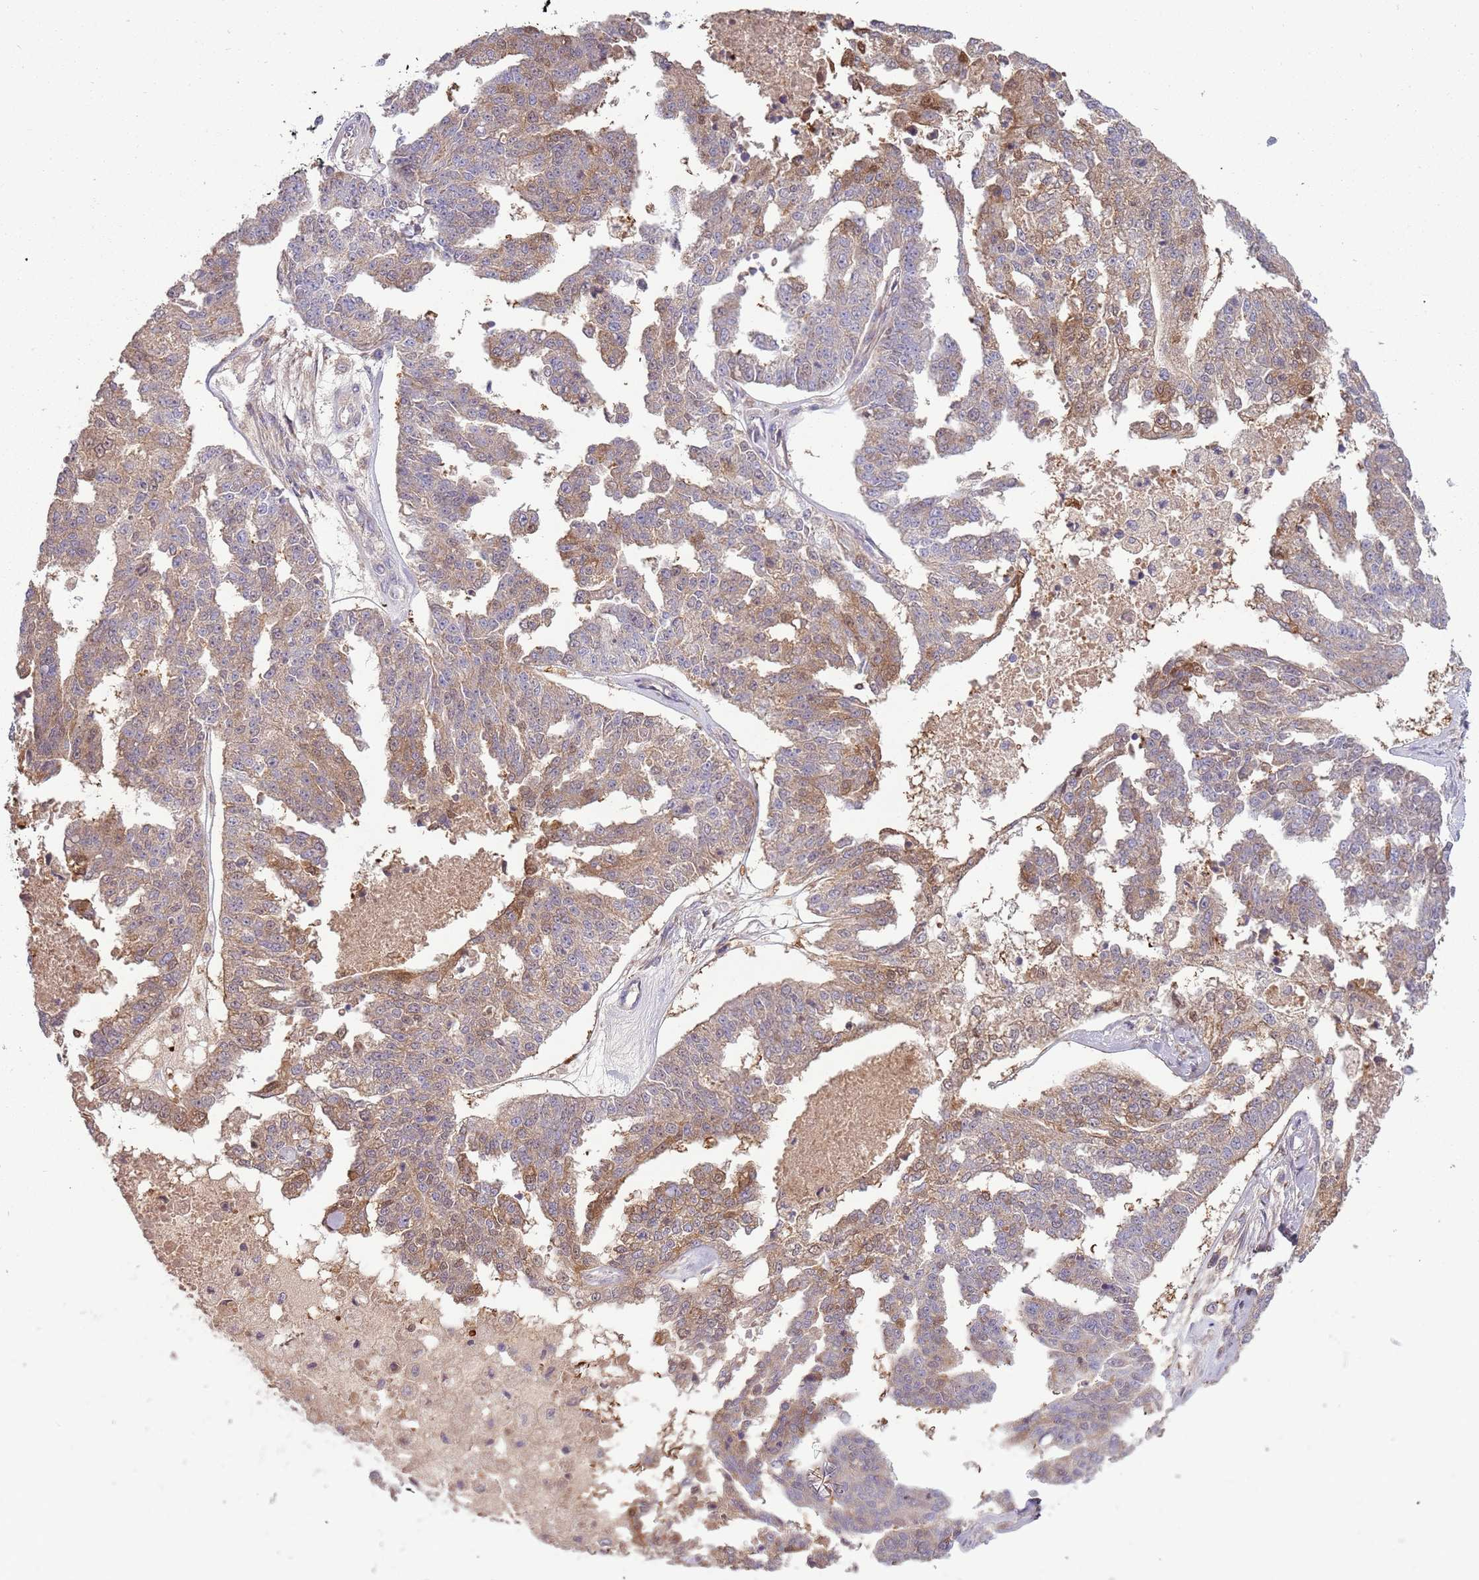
{"staining": {"intensity": "moderate", "quantity": "25%-75%", "location": "cytoplasmic/membranous"}, "tissue": "ovarian cancer", "cell_type": "Tumor cells", "image_type": "cancer", "snomed": [{"axis": "morphology", "description": "Cystadenocarcinoma, serous, NOS"}, {"axis": "topography", "description": "Ovary"}], "caption": "Tumor cells demonstrate medium levels of moderate cytoplasmic/membranous expression in approximately 25%-75% of cells in ovarian cancer.", "gene": "FECH", "patient": {"sex": "female", "age": 58}}